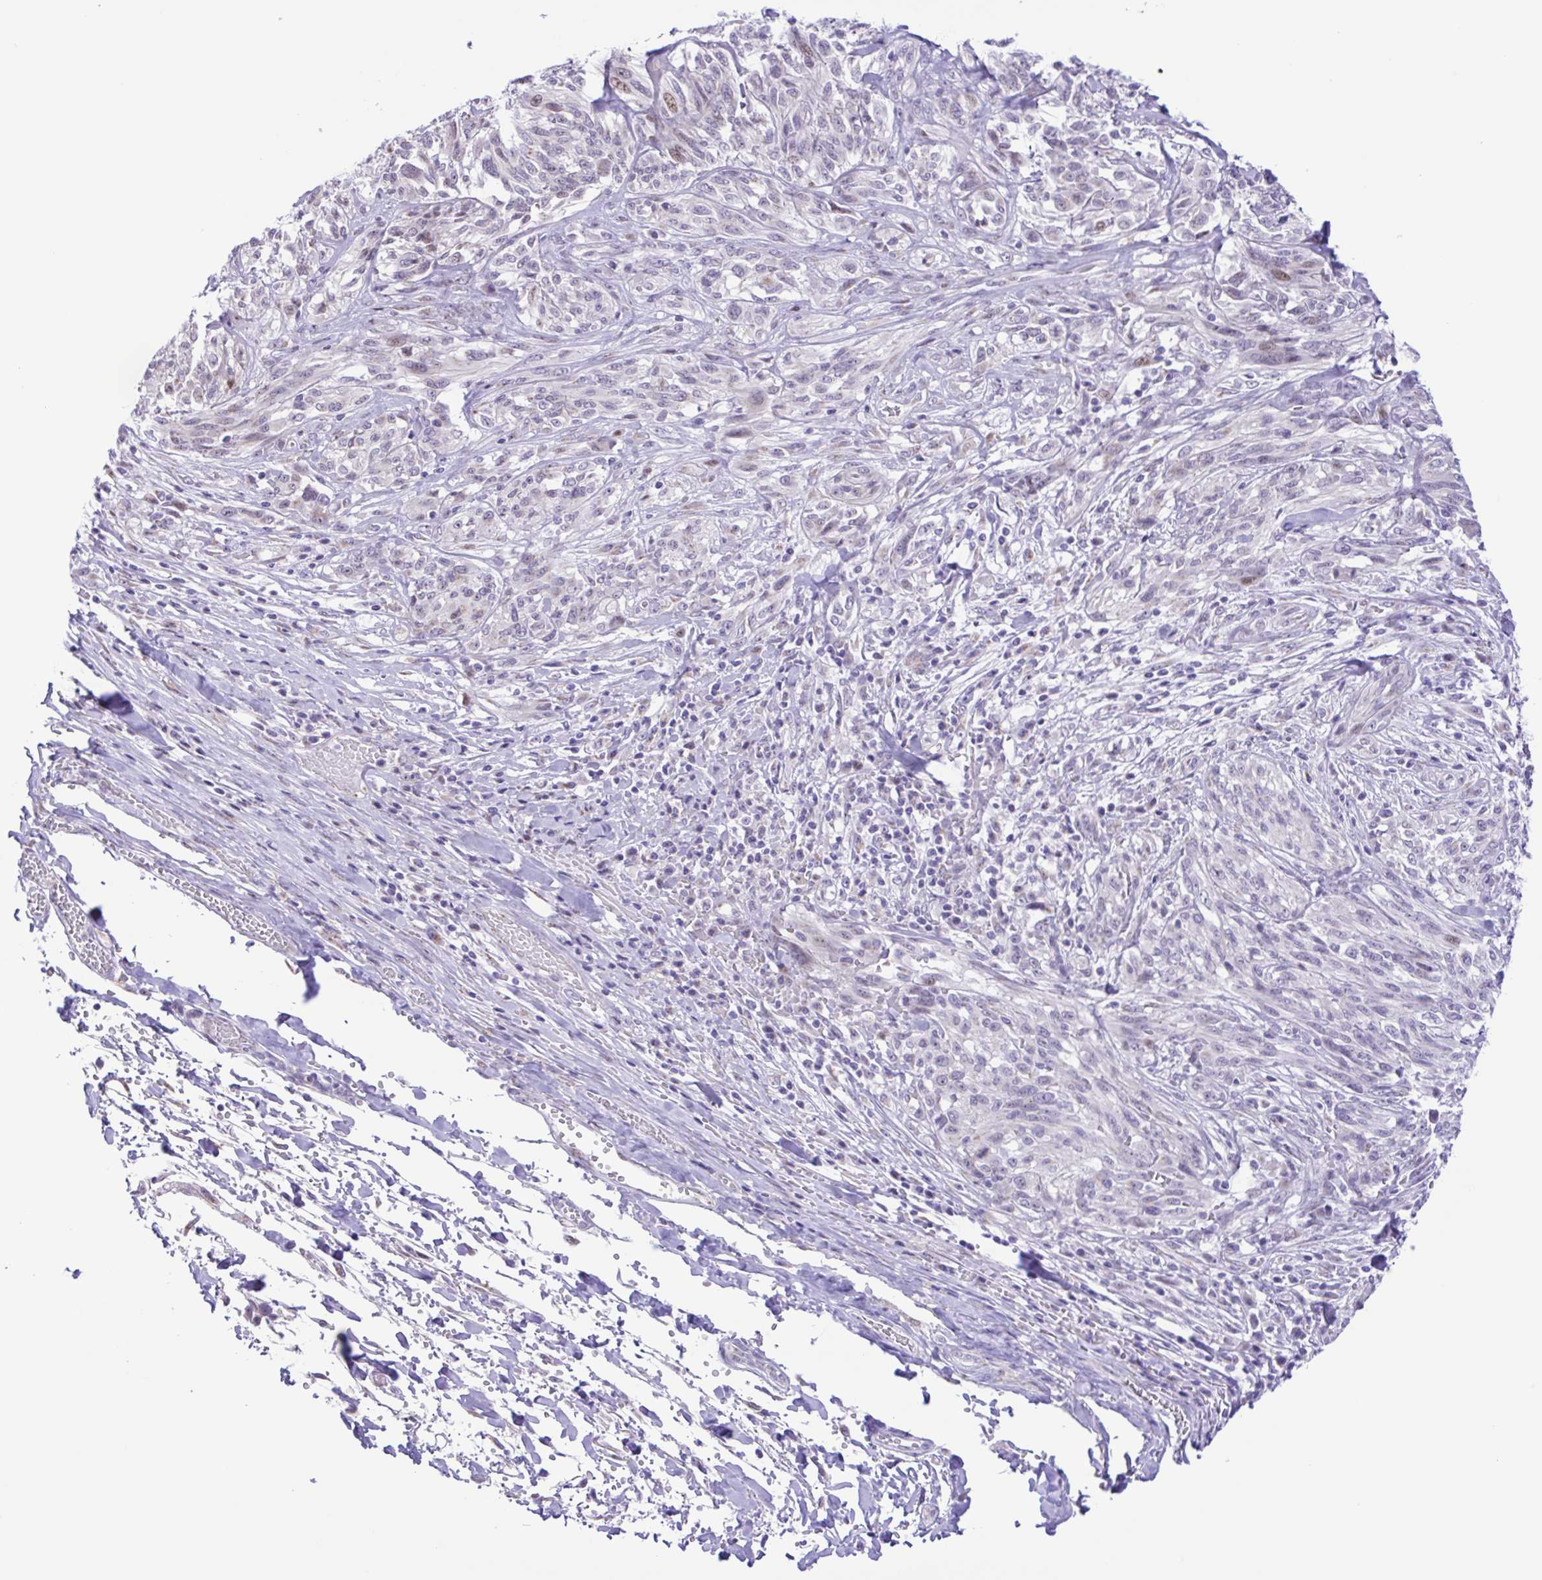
{"staining": {"intensity": "weak", "quantity": "<25%", "location": "nuclear"}, "tissue": "melanoma", "cell_type": "Tumor cells", "image_type": "cancer", "snomed": [{"axis": "morphology", "description": "Malignant melanoma, NOS"}, {"axis": "topography", "description": "Skin"}], "caption": "Protein analysis of malignant melanoma displays no significant positivity in tumor cells.", "gene": "TGM3", "patient": {"sex": "female", "age": 91}}